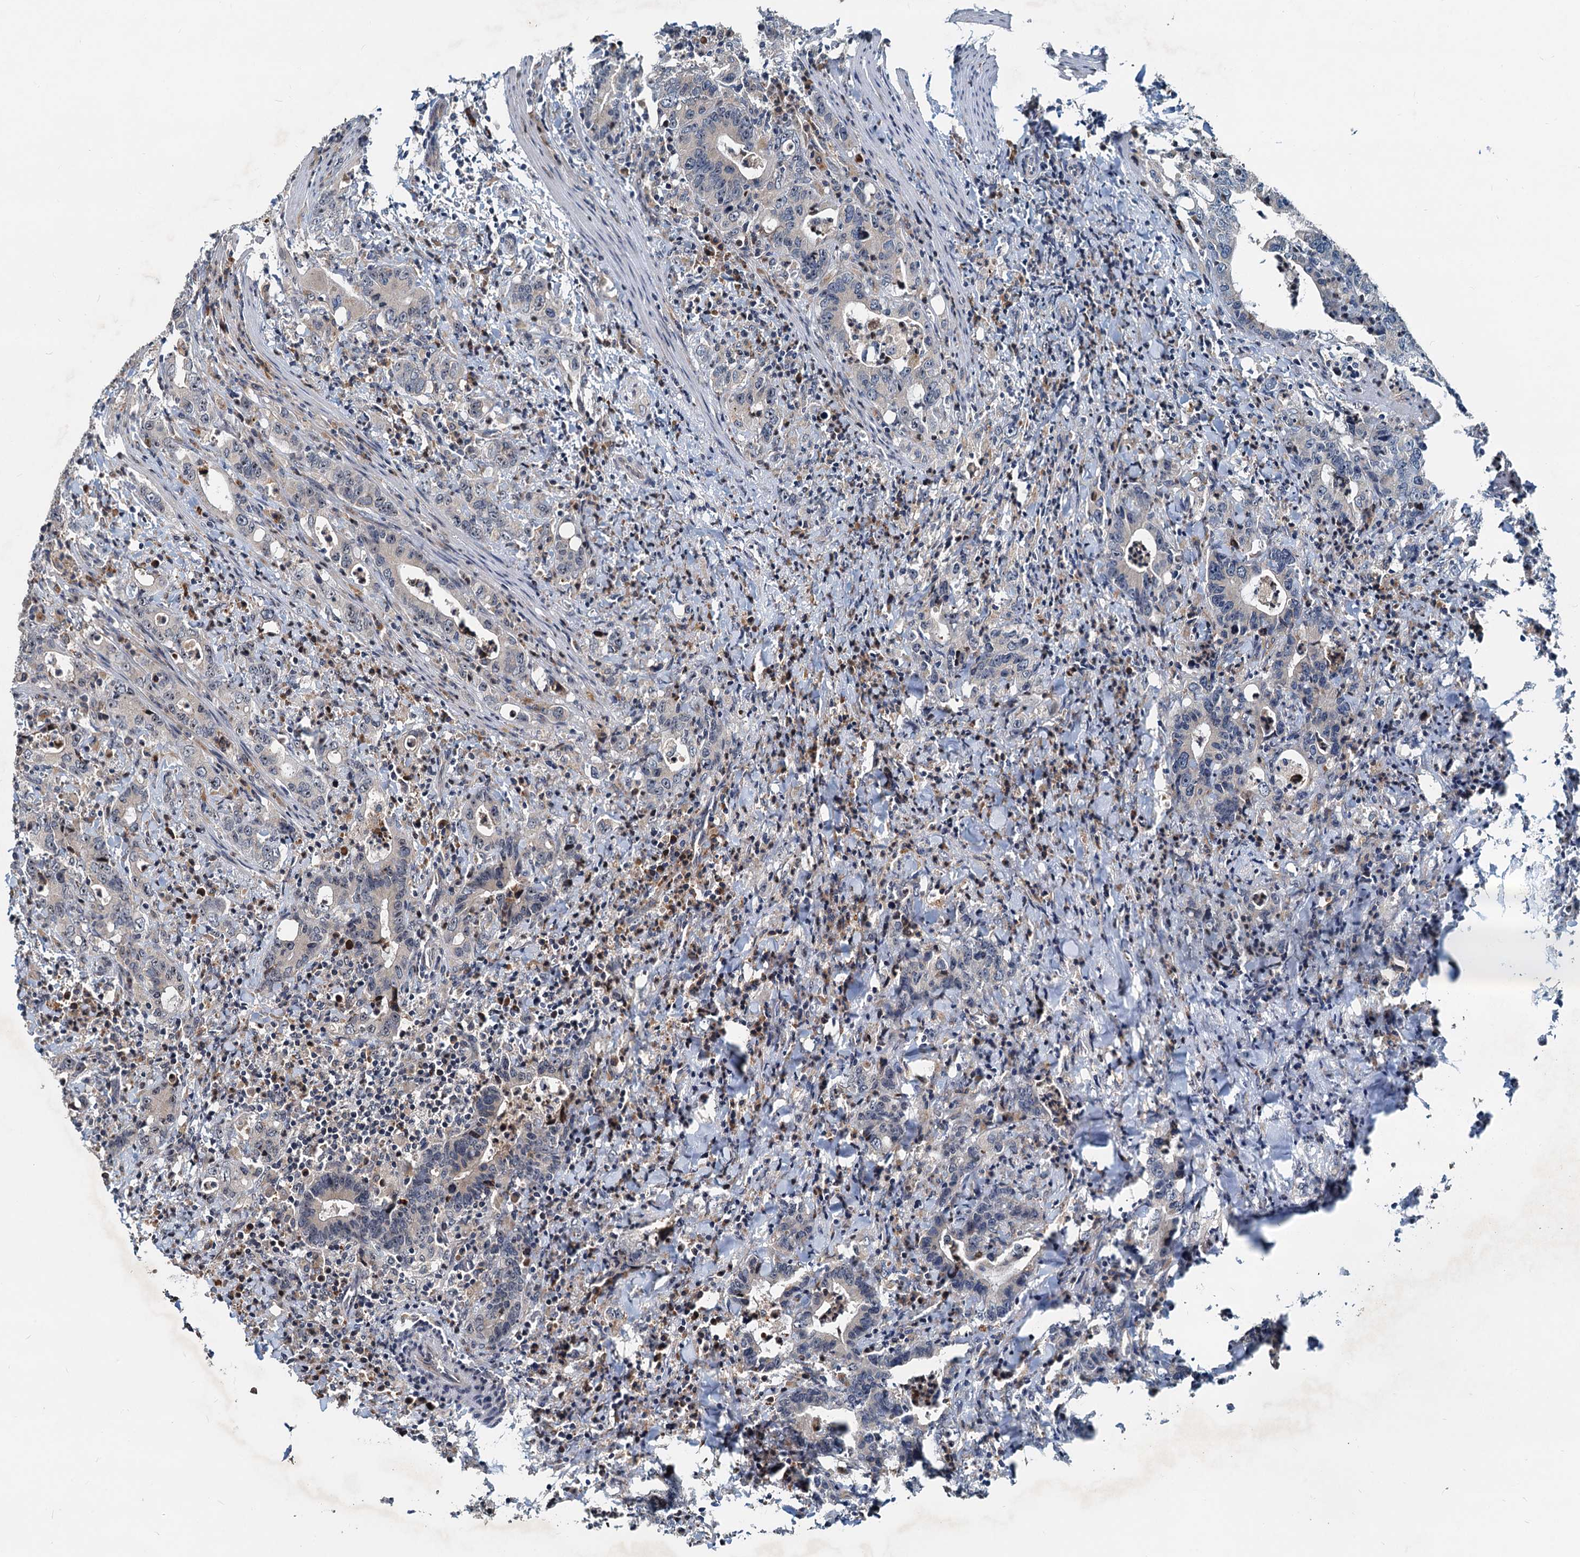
{"staining": {"intensity": "negative", "quantity": "none", "location": "none"}, "tissue": "colorectal cancer", "cell_type": "Tumor cells", "image_type": "cancer", "snomed": [{"axis": "morphology", "description": "Adenocarcinoma, NOS"}, {"axis": "topography", "description": "Colon"}], "caption": "This is an IHC micrograph of human colorectal adenocarcinoma. There is no expression in tumor cells.", "gene": "RGS7BP", "patient": {"sex": "female", "age": 75}}